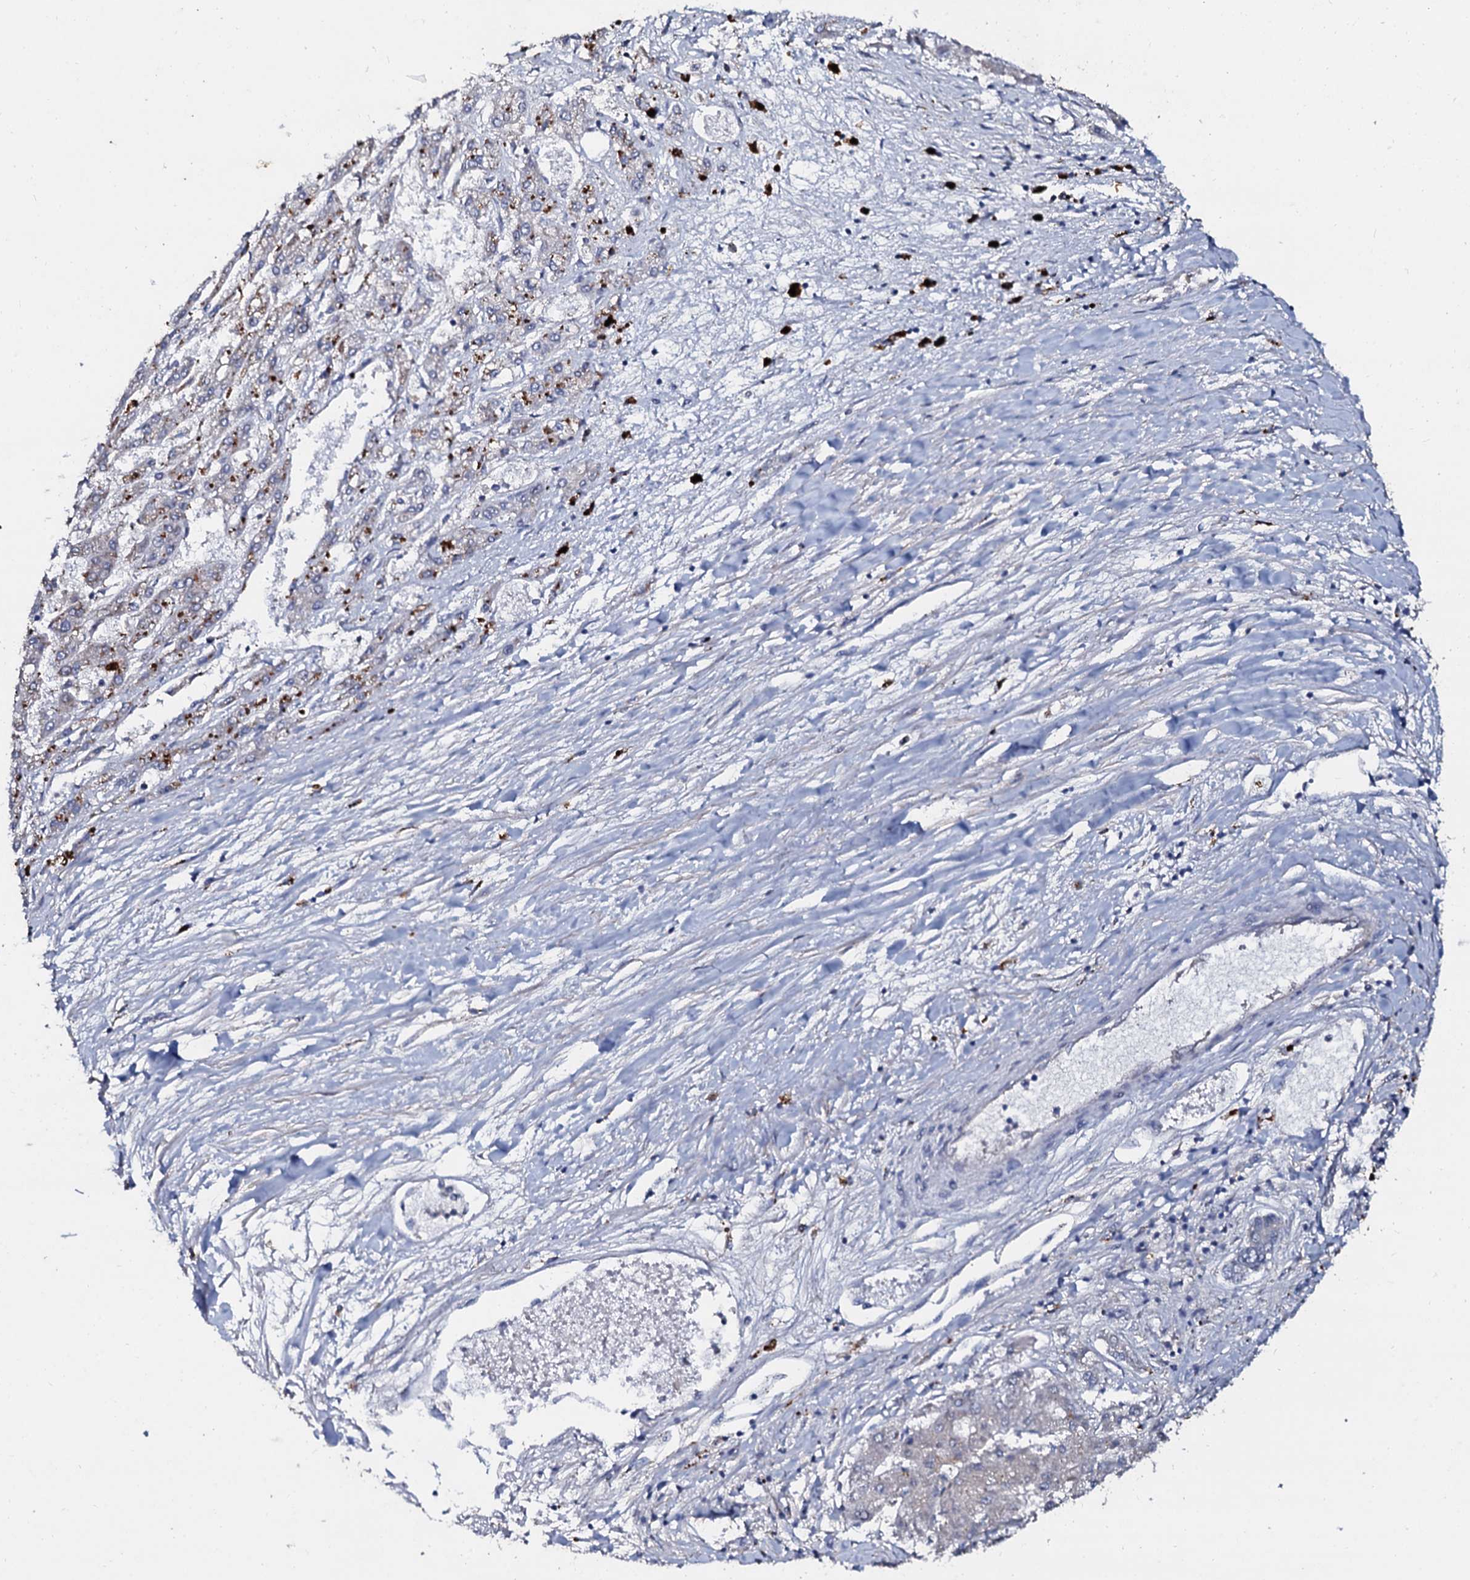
{"staining": {"intensity": "negative", "quantity": "none", "location": "none"}, "tissue": "liver cancer", "cell_type": "Tumor cells", "image_type": "cancer", "snomed": [{"axis": "morphology", "description": "Carcinoma, Hepatocellular, NOS"}, {"axis": "topography", "description": "Liver"}], "caption": "Tumor cells are negative for protein expression in human liver hepatocellular carcinoma. (DAB IHC, high magnification).", "gene": "SLC37A4", "patient": {"sex": "female", "age": 73}}